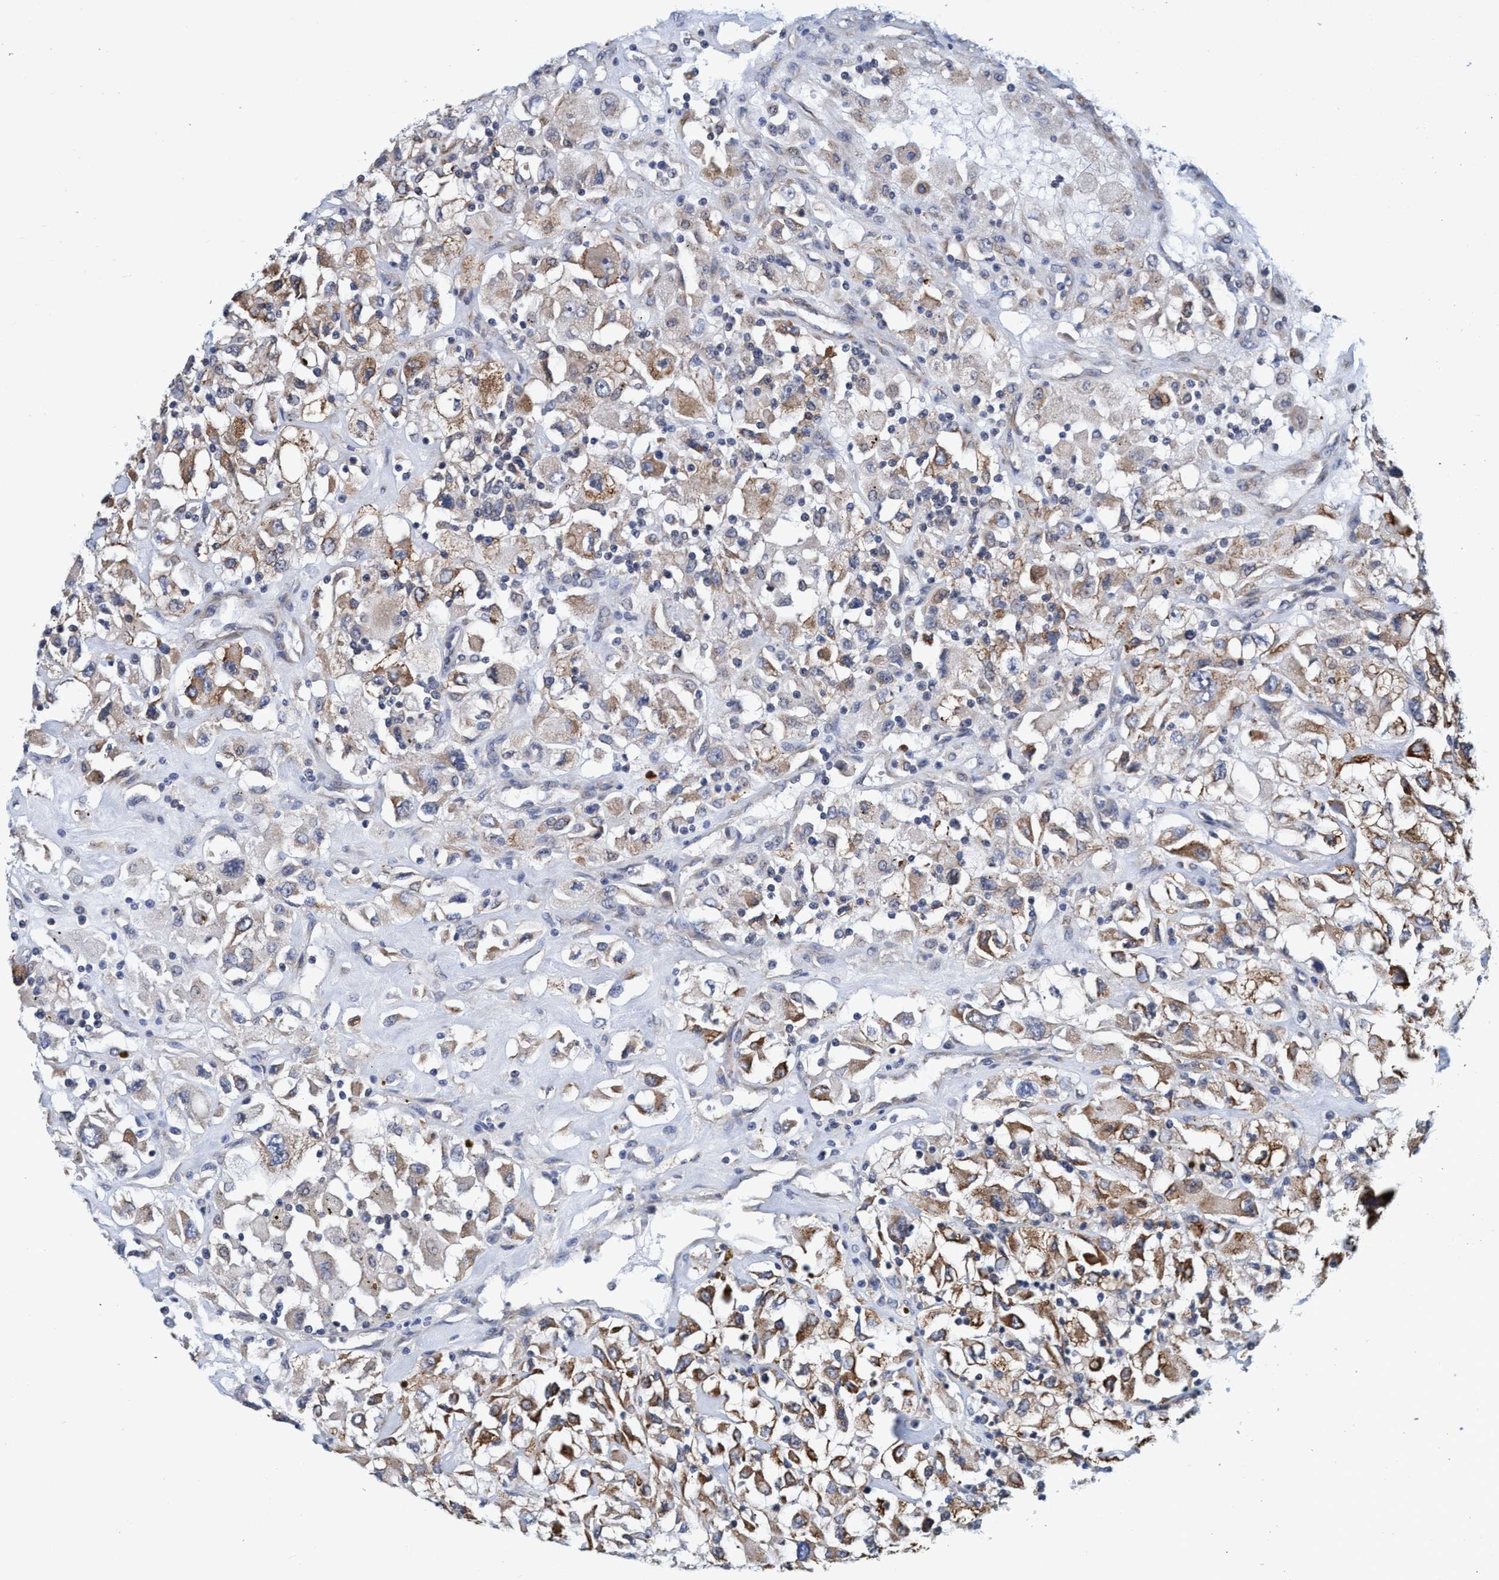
{"staining": {"intensity": "moderate", "quantity": ">75%", "location": "cytoplasmic/membranous"}, "tissue": "renal cancer", "cell_type": "Tumor cells", "image_type": "cancer", "snomed": [{"axis": "morphology", "description": "Adenocarcinoma, NOS"}, {"axis": "topography", "description": "Kidney"}], "caption": "Moderate cytoplasmic/membranous positivity is identified in about >75% of tumor cells in renal adenocarcinoma.", "gene": "CALCOCO2", "patient": {"sex": "female", "age": 52}}